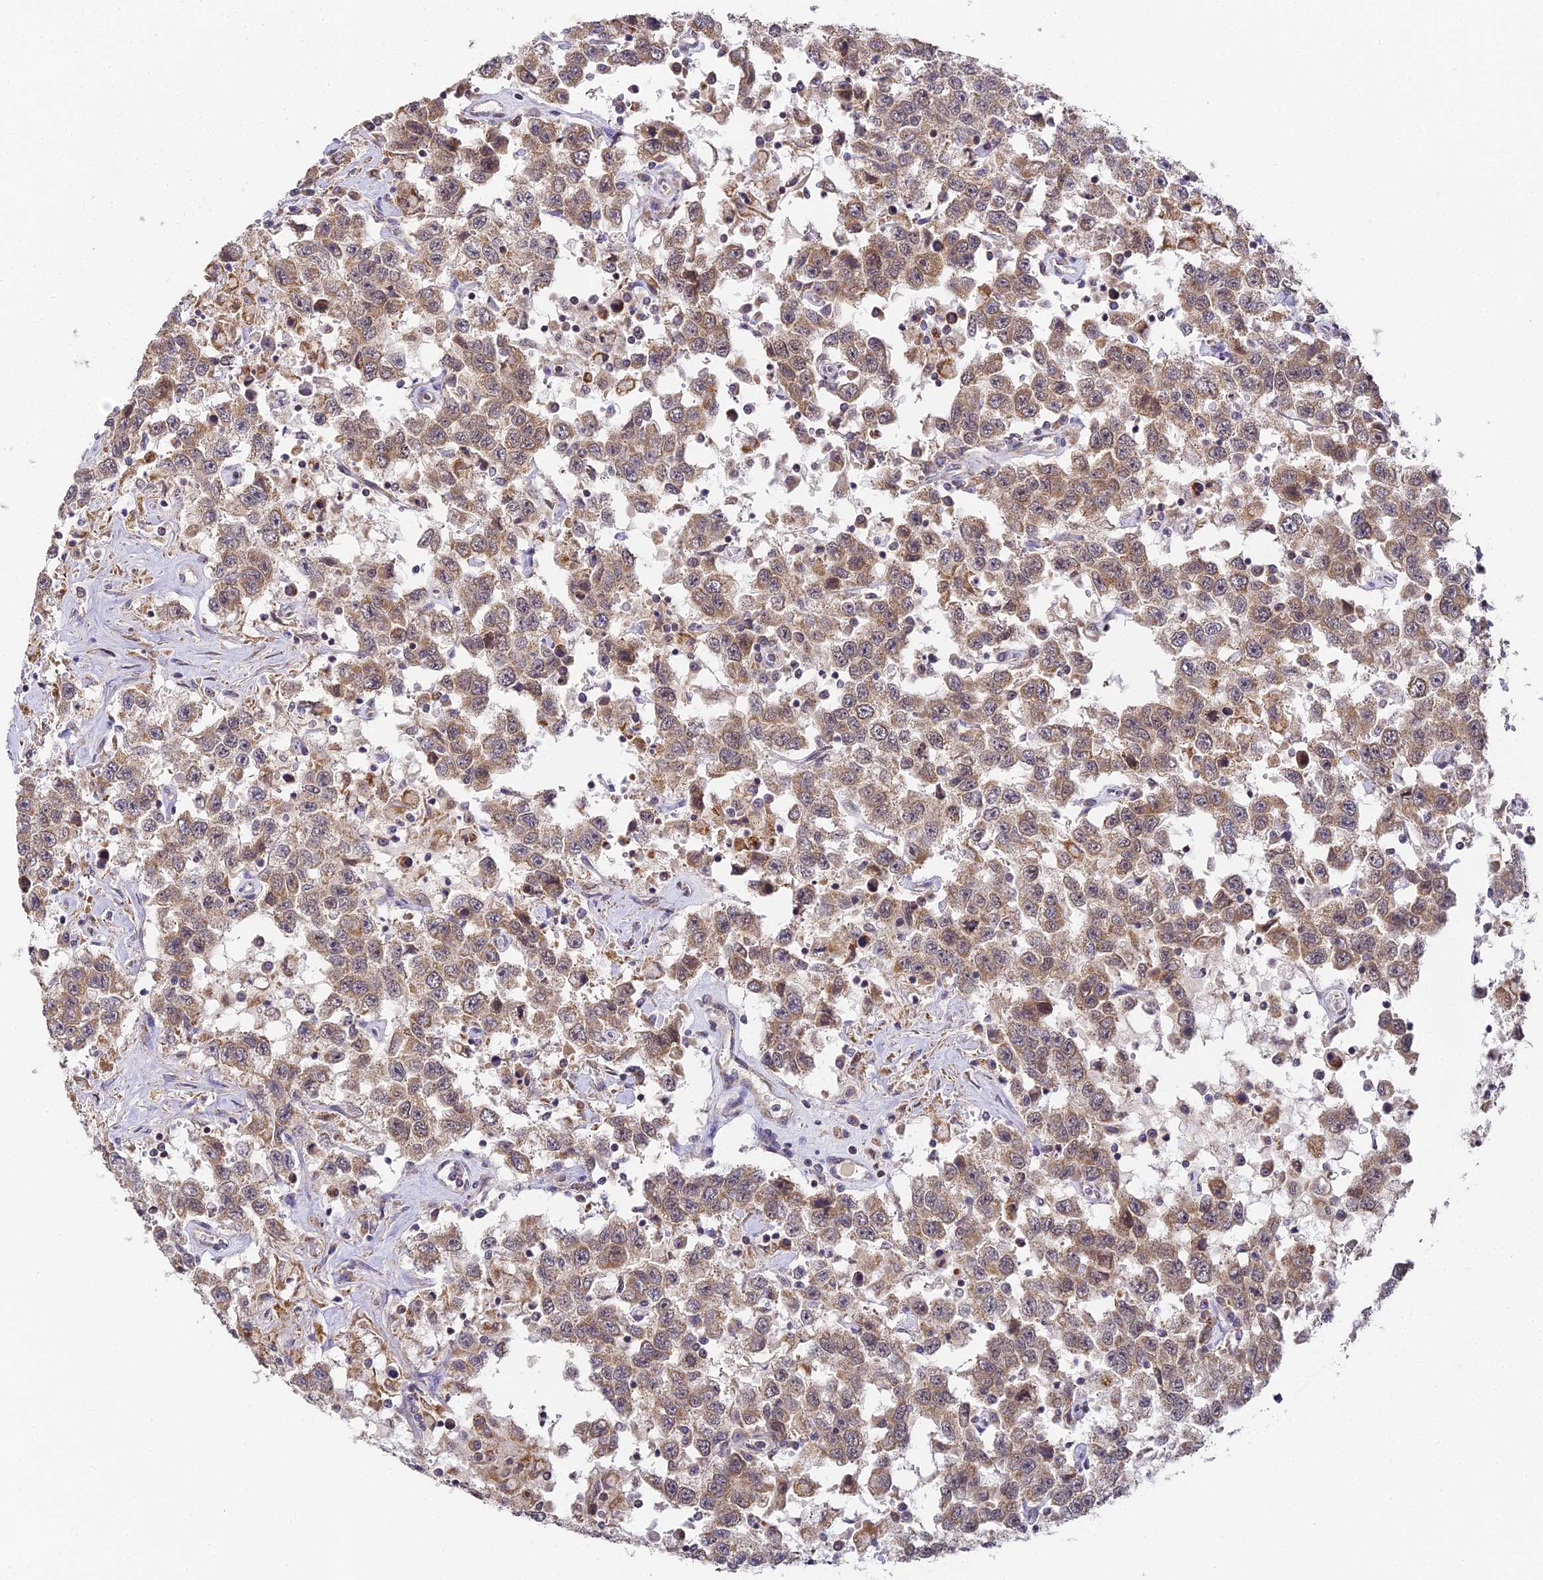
{"staining": {"intensity": "weak", "quantity": ">75%", "location": "cytoplasmic/membranous,nuclear"}, "tissue": "testis cancer", "cell_type": "Tumor cells", "image_type": "cancer", "snomed": [{"axis": "morphology", "description": "Seminoma, NOS"}, {"axis": "topography", "description": "Testis"}], "caption": "This is an image of IHC staining of testis seminoma, which shows weak positivity in the cytoplasmic/membranous and nuclear of tumor cells.", "gene": "DNAAF10", "patient": {"sex": "male", "age": 41}}